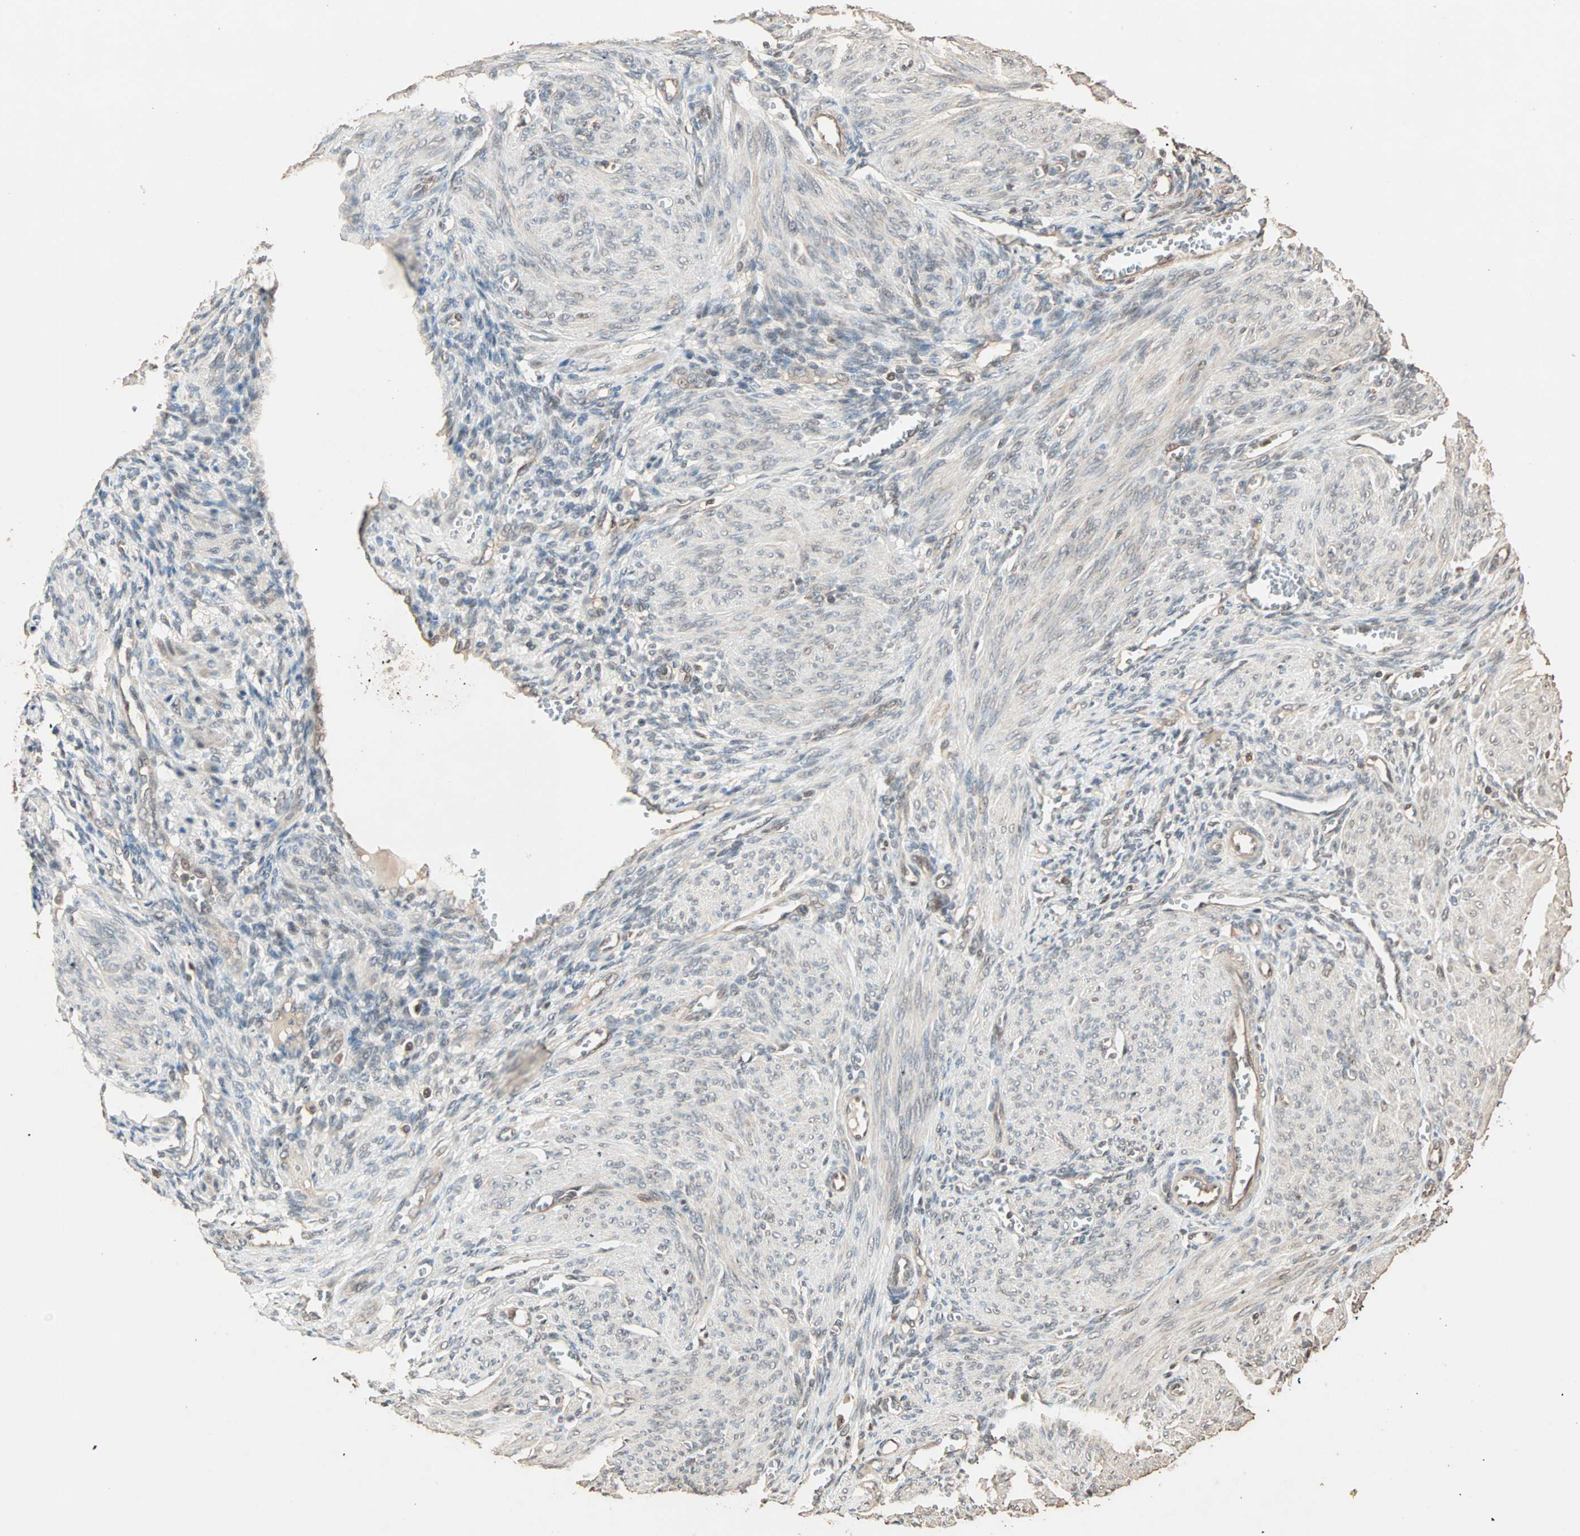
{"staining": {"intensity": "weak", "quantity": "25%-75%", "location": "cytoplasmic/membranous"}, "tissue": "endometrium", "cell_type": "Cells in endometrial stroma", "image_type": "normal", "snomed": [{"axis": "morphology", "description": "Normal tissue, NOS"}, {"axis": "topography", "description": "Endometrium"}], "caption": "Endometrium was stained to show a protein in brown. There is low levels of weak cytoplasmic/membranous expression in about 25%-75% of cells in endometrial stroma.", "gene": "ZBTB33", "patient": {"sex": "female", "age": 72}}